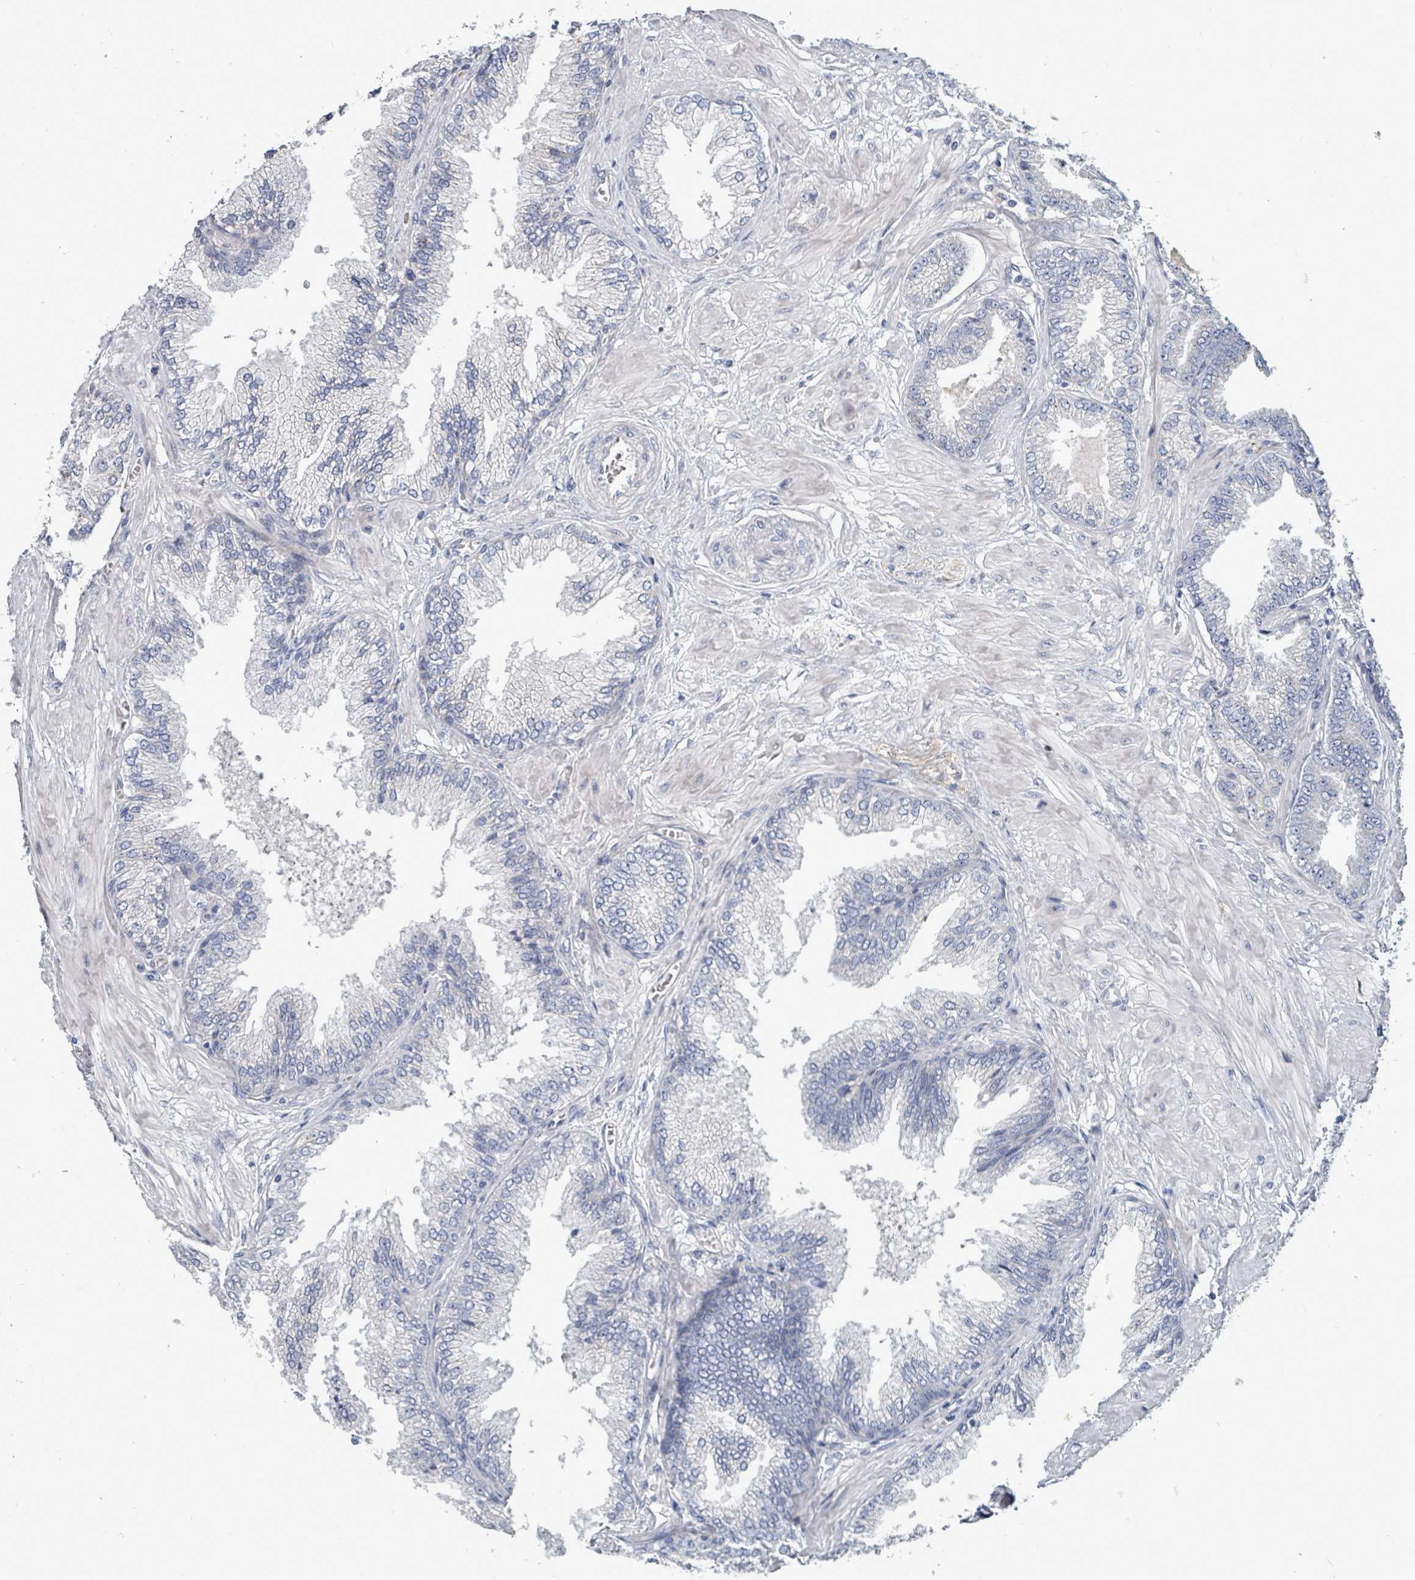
{"staining": {"intensity": "negative", "quantity": "none", "location": "none"}, "tissue": "prostate cancer", "cell_type": "Tumor cells", "image_type": "cancer", "snomed": [{"axis": "morphology", "description": "Adenocarcinoma, Low grade"}, {"axis": "topography", "description": "Prostate"}], "caption": "Protein analysis of prostate cancer reveals no significant expression in tumor cells. The staining is performed using DAB (3,3'-diaminobenzidine) brown chromogen with nuclei counter-stained in using hematoxylin.", "gene": "TRDMT1", "patient": {"sex": "male", "age": 55}}